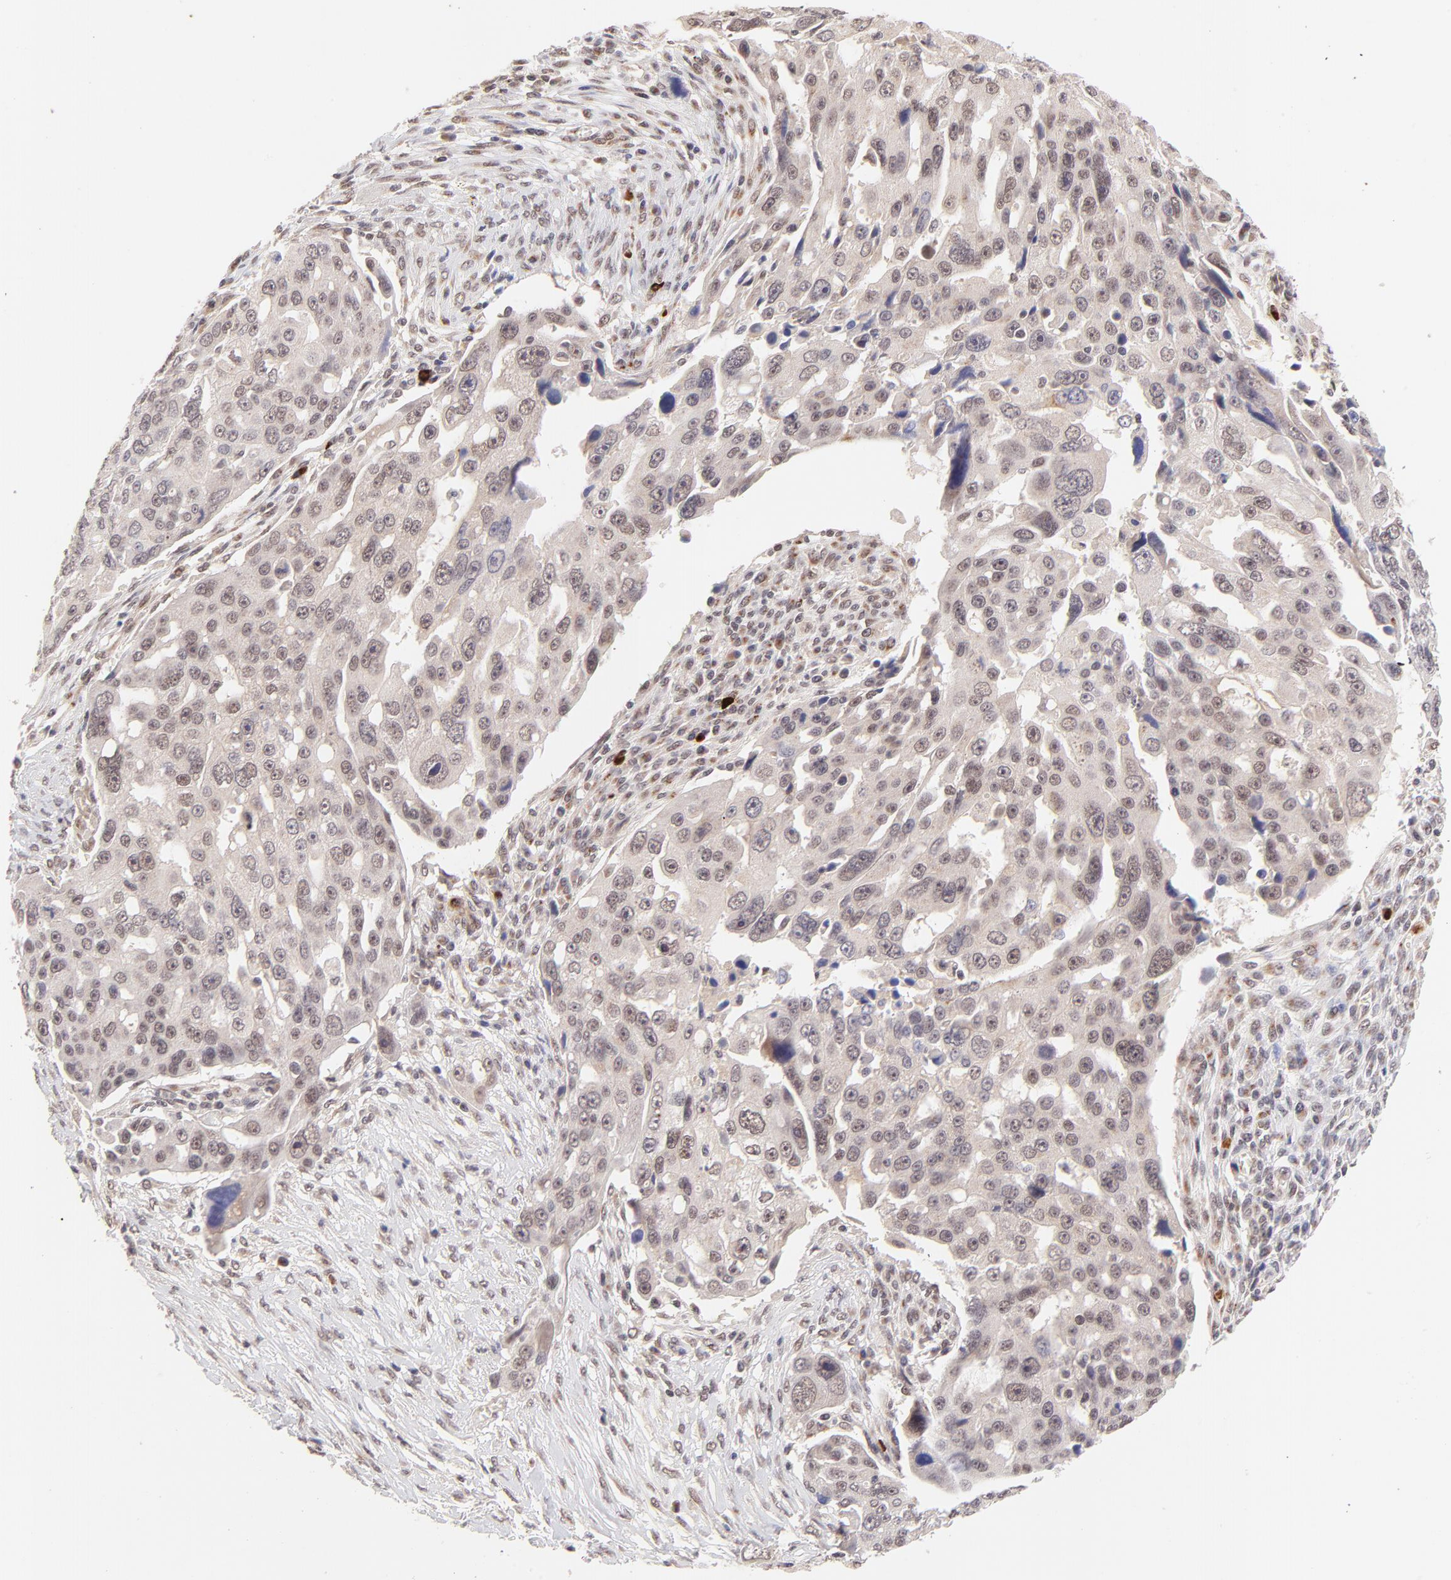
{"staining": {"intensity": "weak", "quantity": "25%-75%", "location": "nuclear"}, "tissue": "ovarian cancer", "cell_type": "Tumor cells", "image_type": "cancer", "snomed": [{"axis": "morphology", "description": "Carcinoma, endometroid"}, {"axis": "topography", "description": "Ovary"}], "caption": "Immunohistochemical staining of ovarian cancer displays low levels of weak nuclear staining in approximately 25%-75% of tumor cells.", "gene": "MED12", "patient": {"sex": "female", "age": 75}}